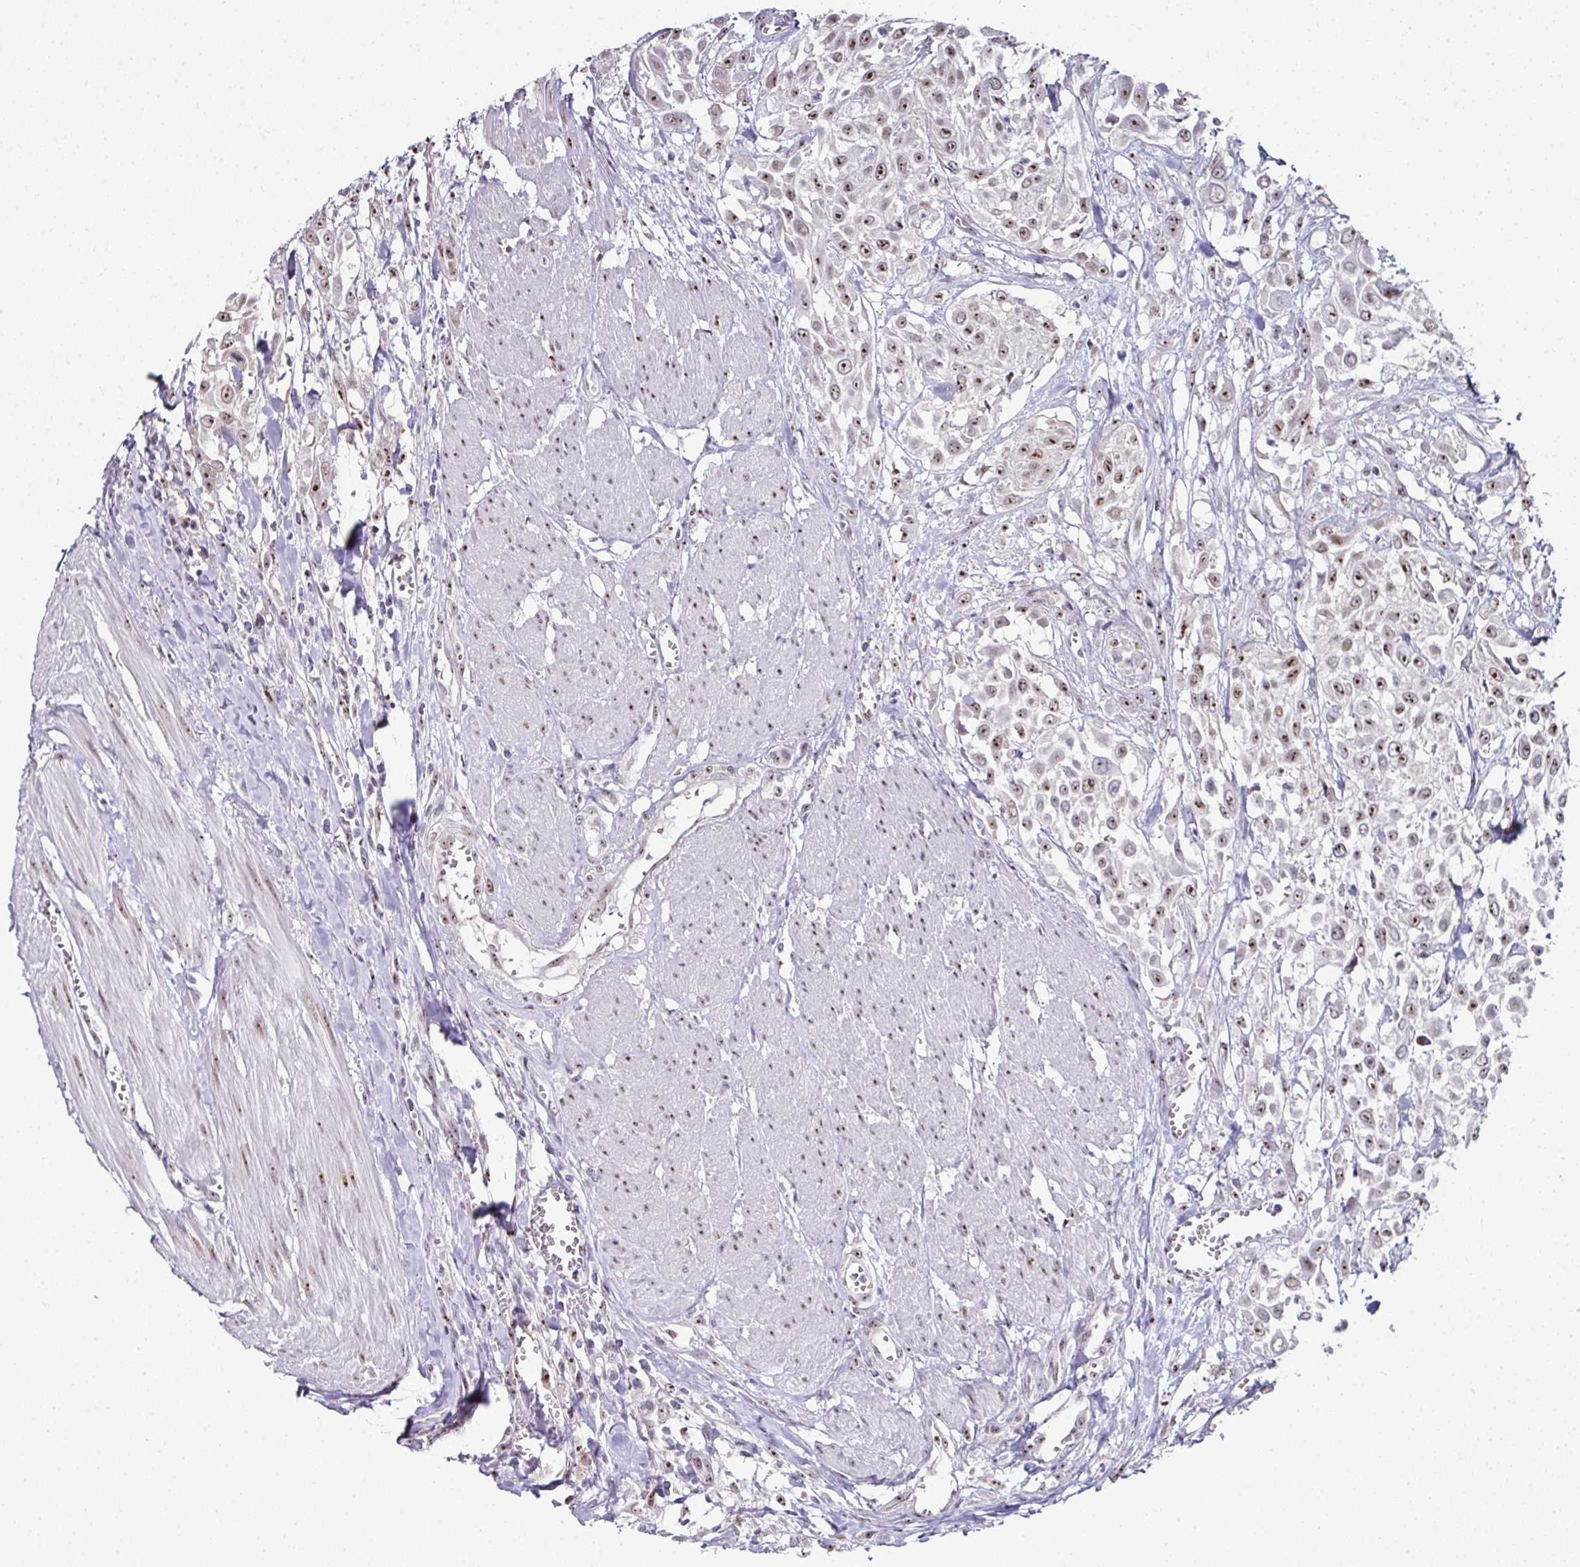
{"staining": {"intensity": "weak", "quantity": ">75%", "location": "nuclear"}, "tissue": "urothelial cancer", "cell_type": "Tumor cells", "image_type": "cancer", "snomed": [{"axis": "morphology", "description": "Urothelial carcinoma, High grade"}, {"axis": "topography", "description": "Urinary bladder"}], "caption": "There is low levels of weak nuclear staining in tumor cells of urothelial carcinoma (high-grade), as demonstrated by immunohistochemical staining (brown color).", "gene": "NACC2", "patient": {"sex": "male", "age": 57}}